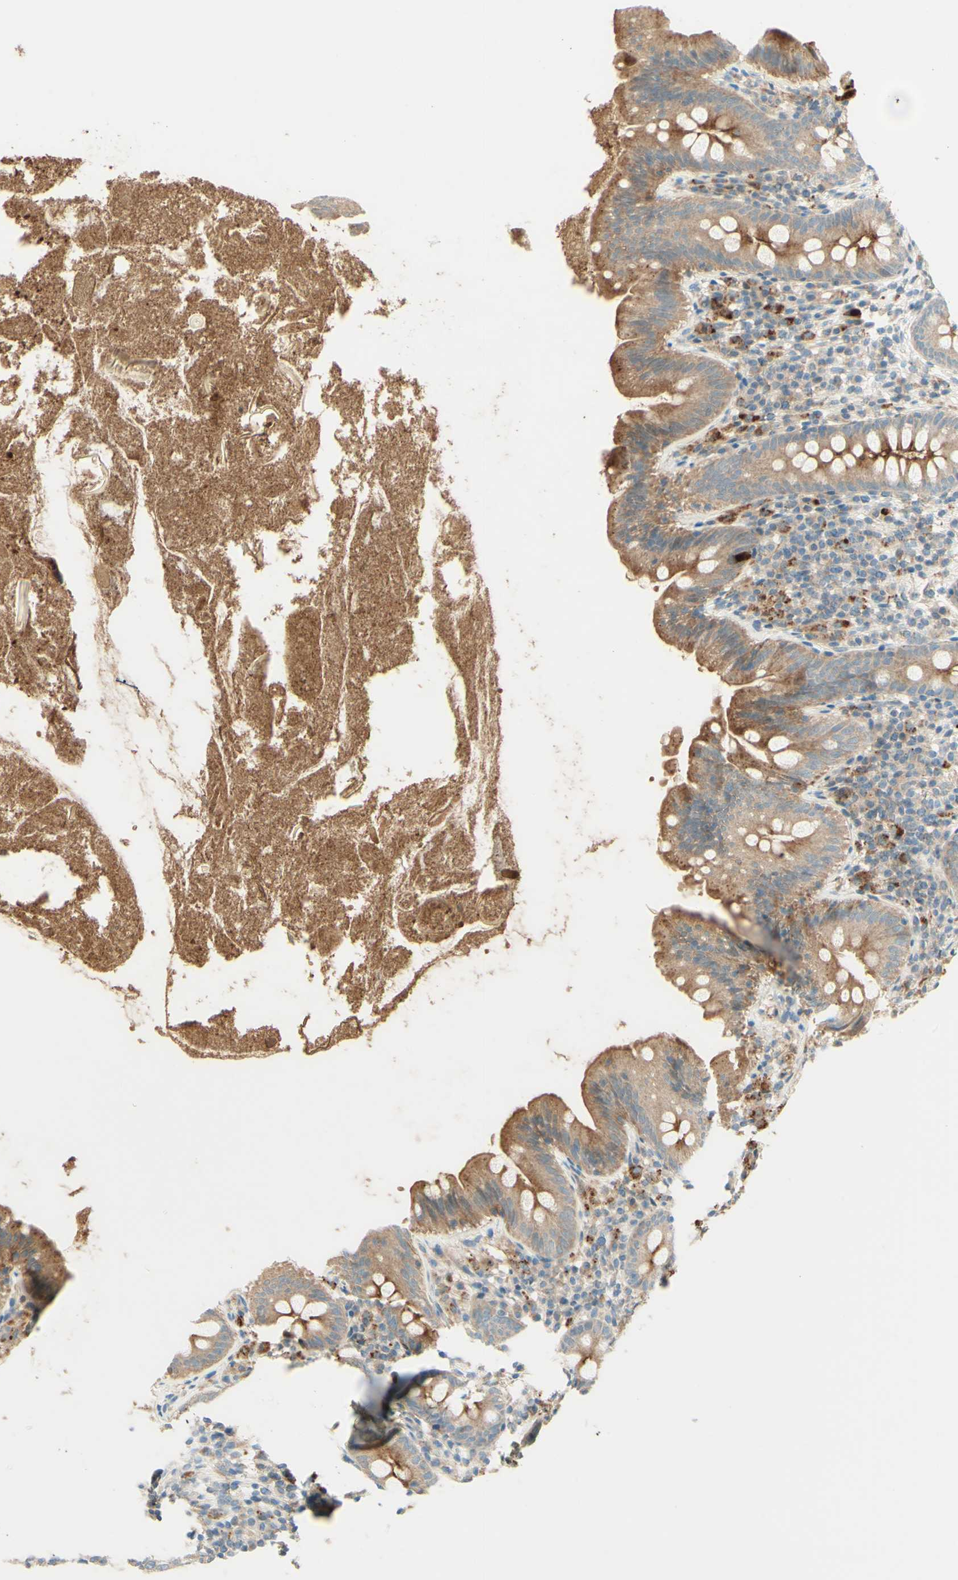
{"staining": {"intensity": "moderate", "quantity": ">75%", "location": "cytoplasmic/membranous"}, "tissue": "appendix", "cell_type": "Glandular cells", "image_type": "normal", "snomed": [{"axis": "morphology", "description": "Normal tissue, NOS"}, {"axis": "topography", "description": "Appendix"}], "caption": "DAB (3,3'-diaminobenzidine) immunohistochemical staining of normal appendix shows moderate cytoplasmic/membranous protein expression in approximately >75% of glandular cells.", "gene": "PROM1", "patient": {"sex": "male", "age": 52}}